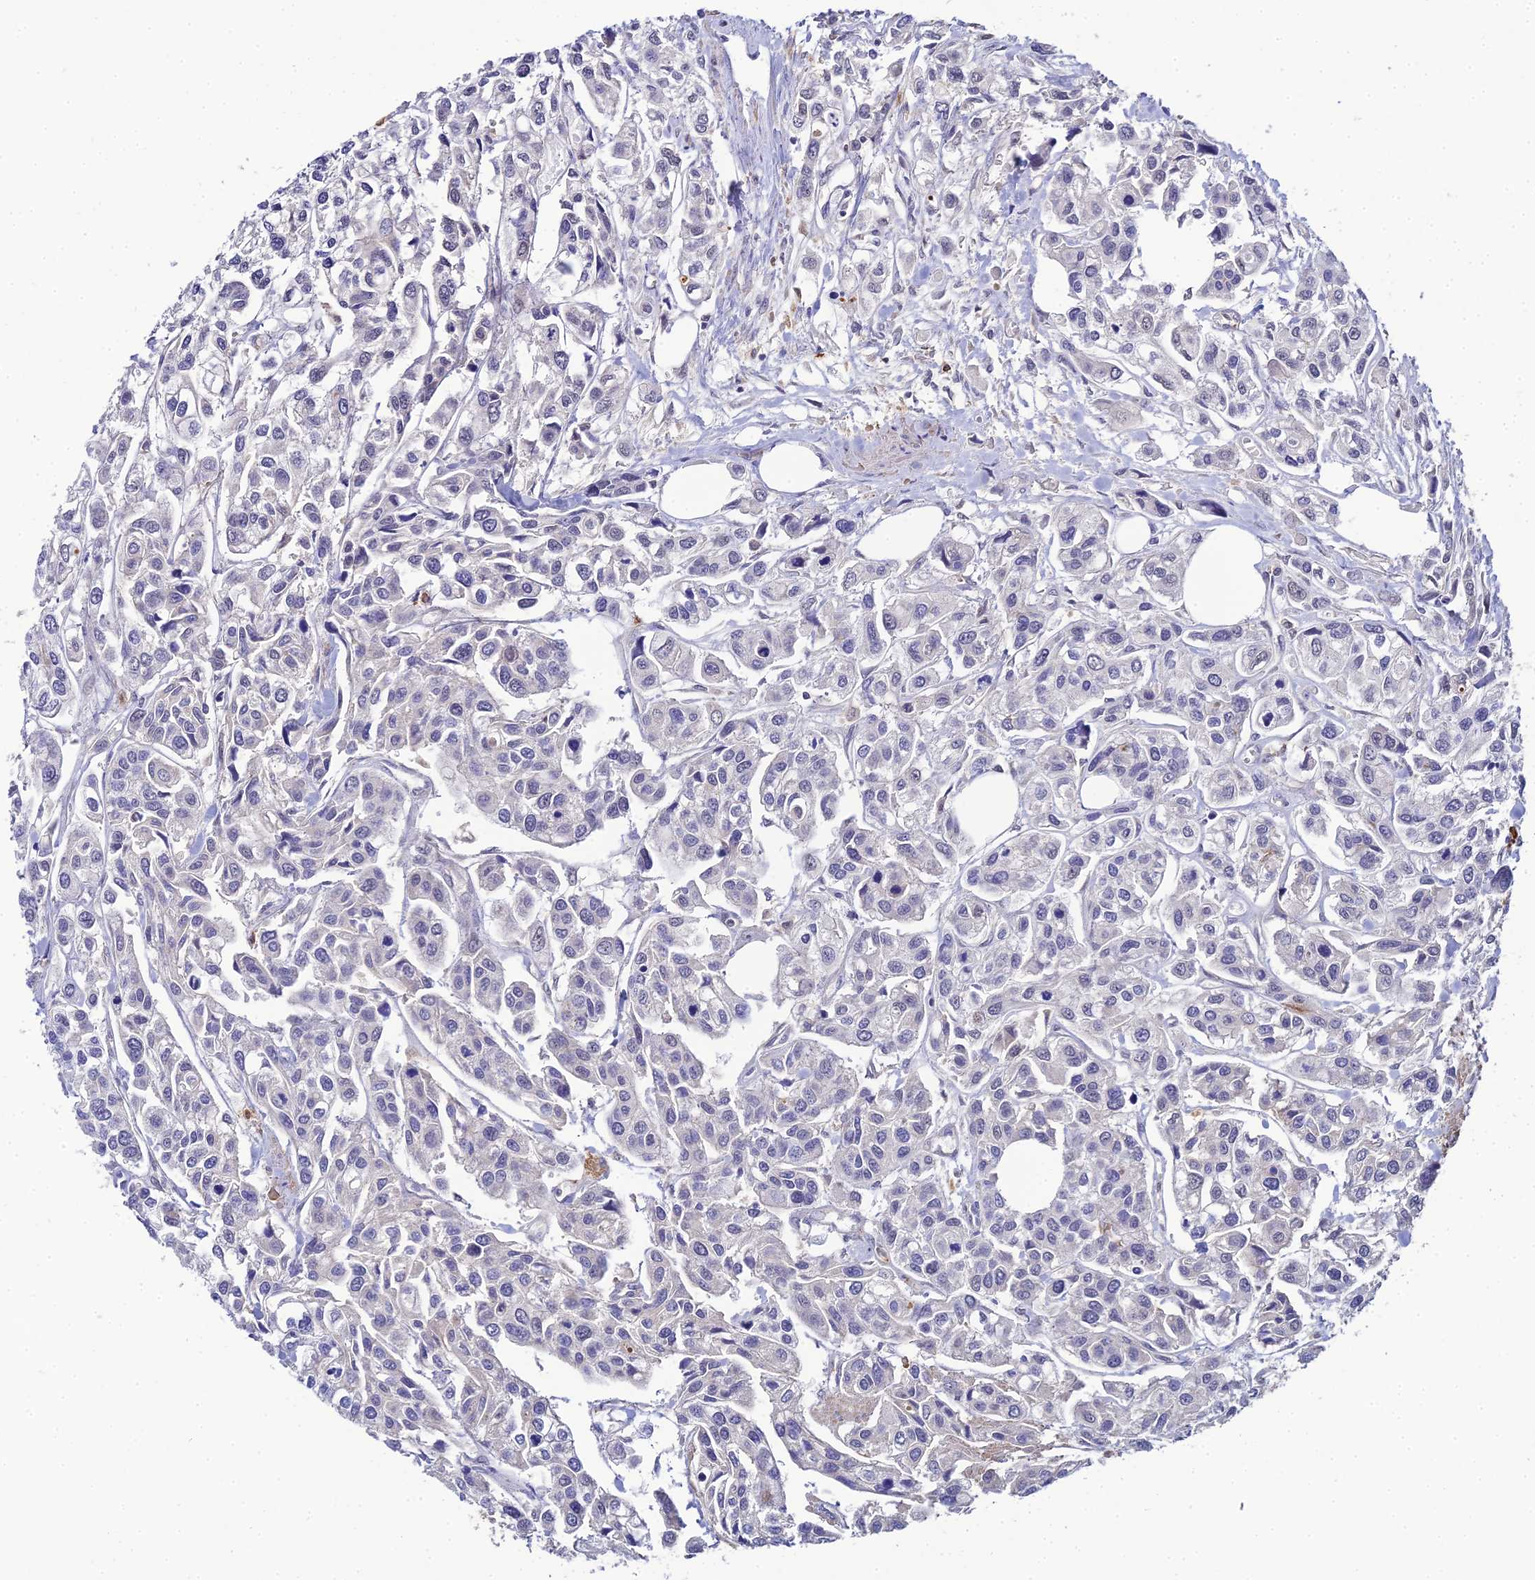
{"staining": {"intensity": "negative", "quantity": "none", "location": "none"}, "tissue": "urothelial cancer", "cell_type": "Tumor cells", "image_type": "cancer", "snomed": [{"axis": "morphology", "description": "Urothelial carcinoma, High grade"}, {"axis": "topography", "description": "Urinary bladder"}], "caption": "Immunohistochemical staining of human high-grade urothelial carcinoma demonstrates no significant staining in tumor cells.", "gene": "LSM5", "patient": {"sex": "male", "age": 67}}